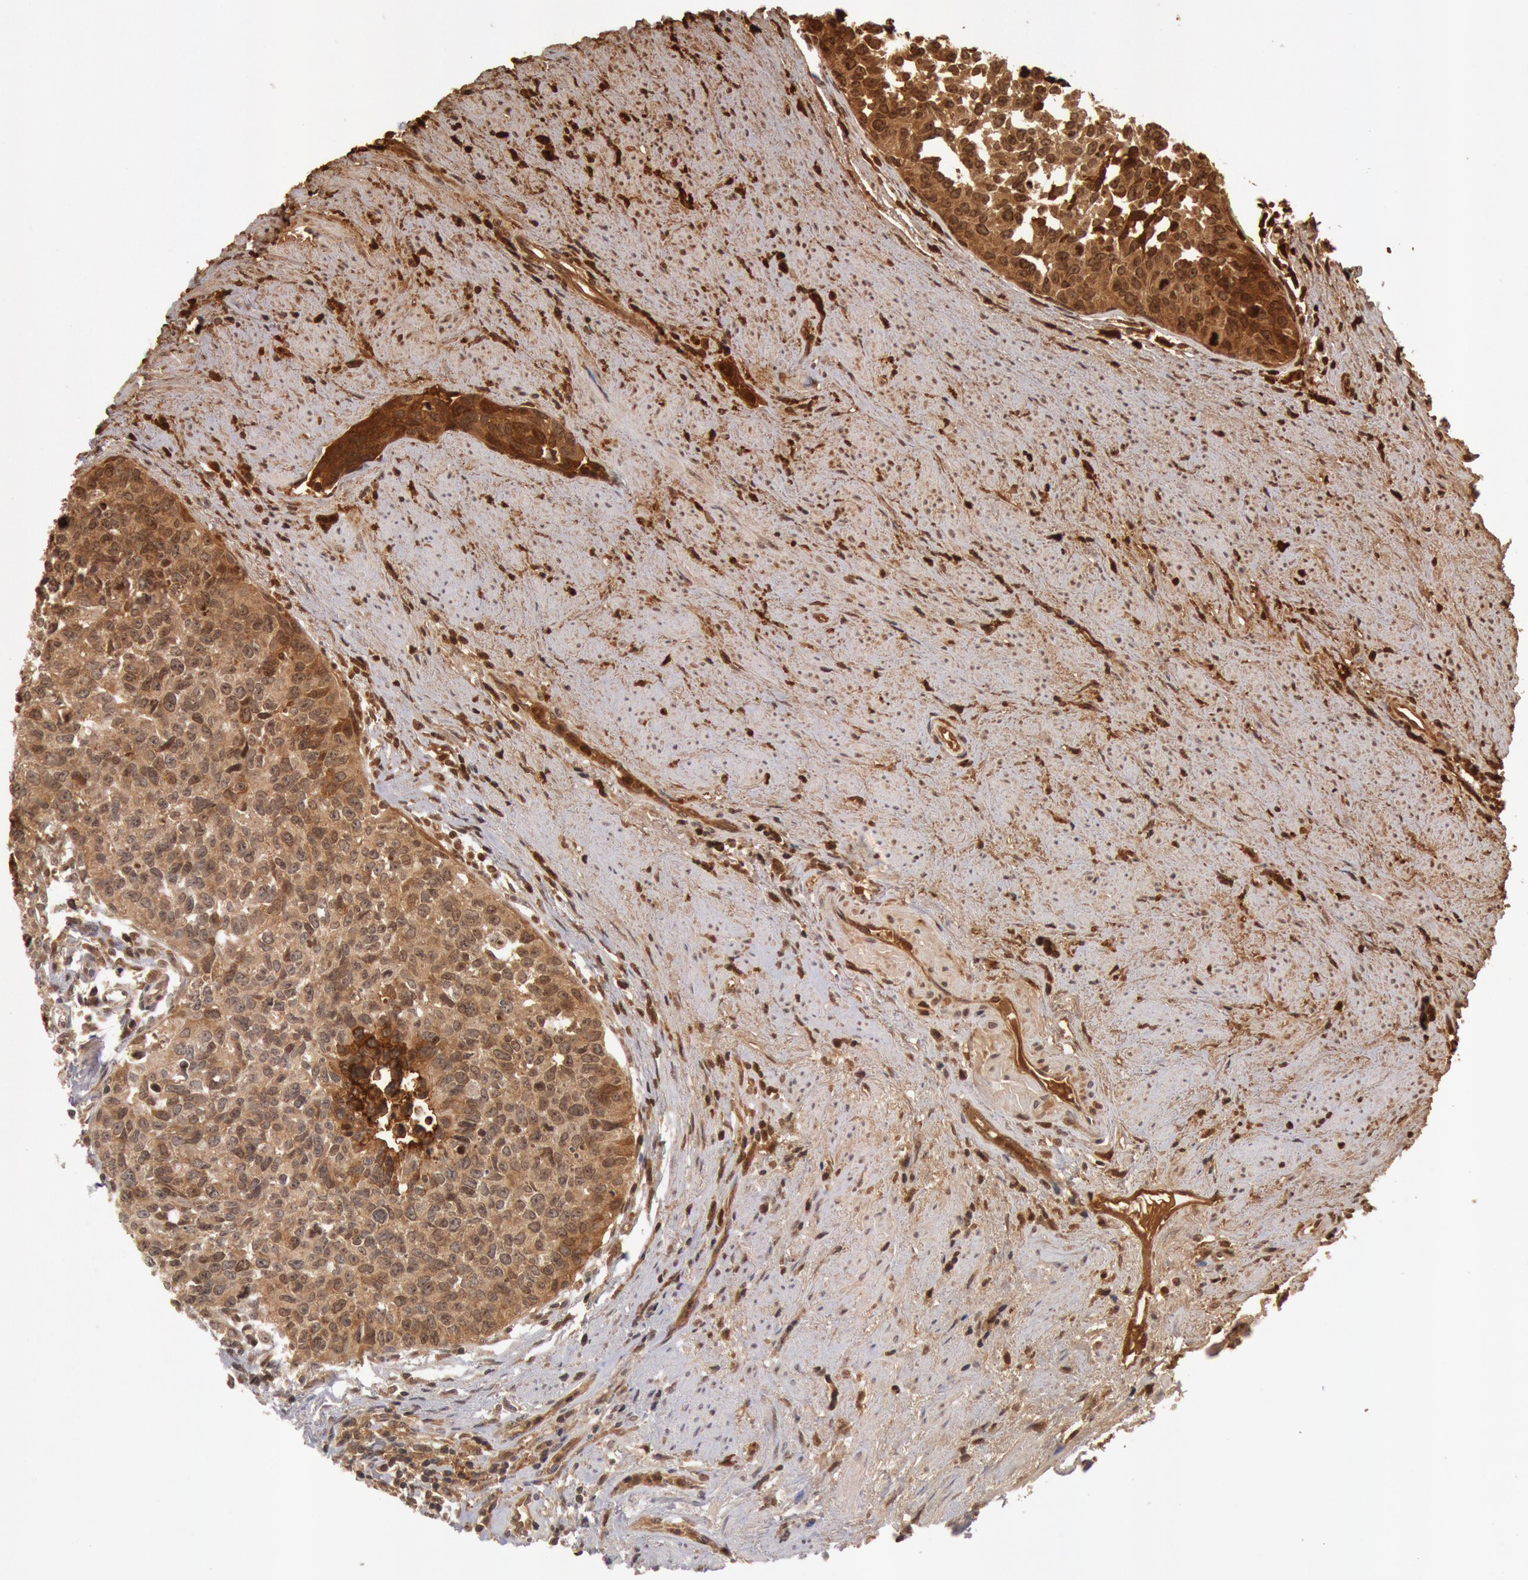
{"staining": {"intensity": "moderate", "quantity": ">75%", "location": "cytoplasmic/membranous"}, "tissue": "urothelial cancer", "cell_type": "Tumor cells", "image_type": "cancer", "snomed": [{"axis": "morphology", "description": "Urothelial carcinoma, High grade"}, {"axis": "topography", "description": "Urinary bladder"}], "caption": "IHC staining of urothelial cancer, which displays medium levels of moderate cytoplasmic/membranous positivity in approximately >75% of tumor cells indicating moderate cytoplasmic/membranous protein expression. The staining was performed using DAB (3,3'-diaminobenzidine) (brown) for protein detection and nuclei were counterstained in hematoxylin (blue).", "gene": "DNAJA1", "patient": {"sex": "male", "age": 81}}